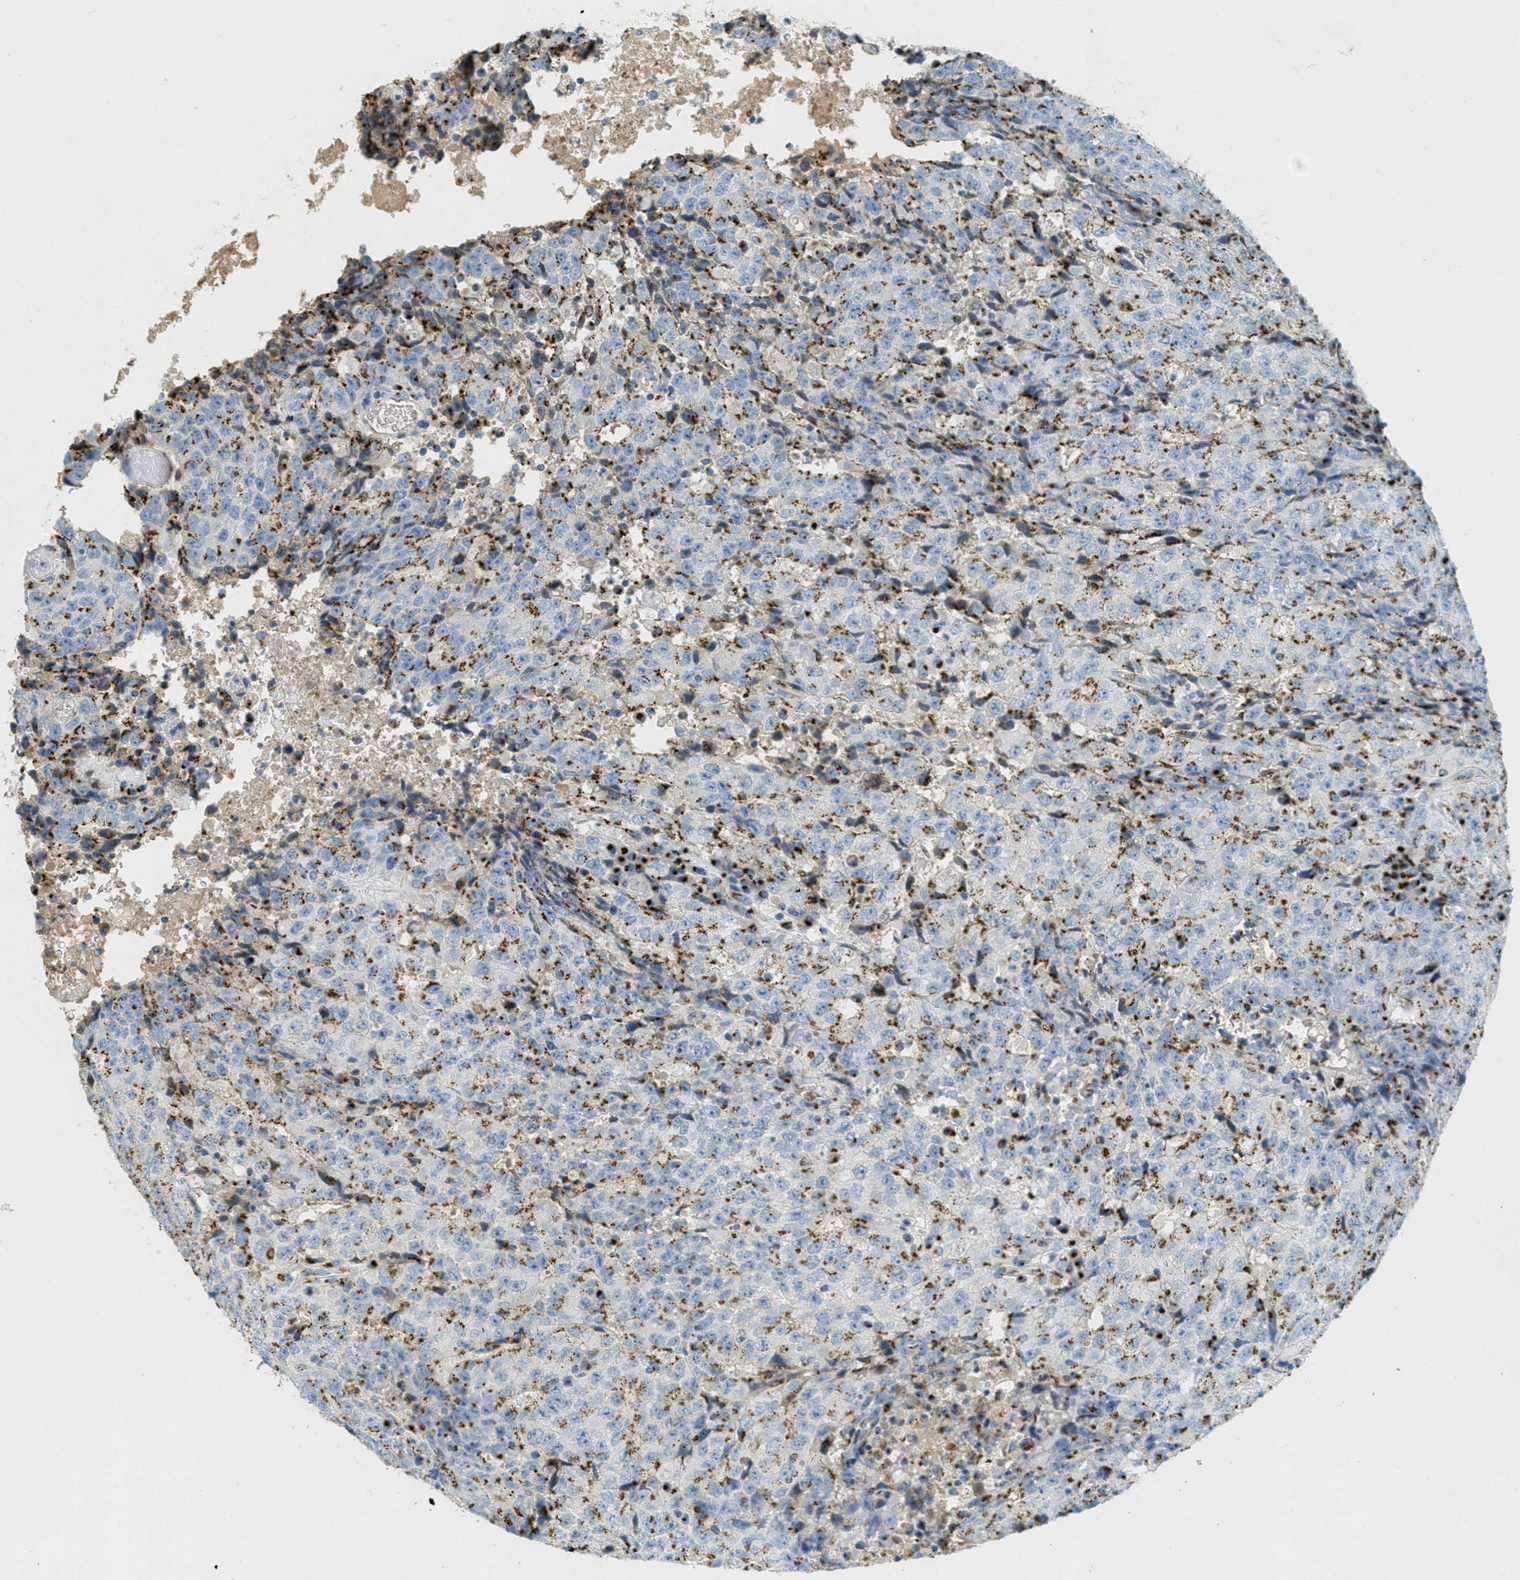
{"staining": {"intensity": "strong", "quantity": "25%-75%", "location": "cytoplasmic/membranous"}, "tissue": "testis cancer", "cell_type": "Tumor cells", "image_type": "cancer", "snomed": [{"axis": "morphology", "description": "Necrosis, NOS"}, {"axis": "morphology", "description": "Carcinoma, Embryonal, NOS"}, {"axis": "topography", "description": "Testis"}], "caption": "A micrograph of human testis cancer stained for a protein reveals strong cytoplasmic/membranous brown staining in tumor cells. (Brightfield microscopy of DAB IHC at high magnification).", "gene": "ENTPD4", "patient": {"sex": "male", "age": 19}}